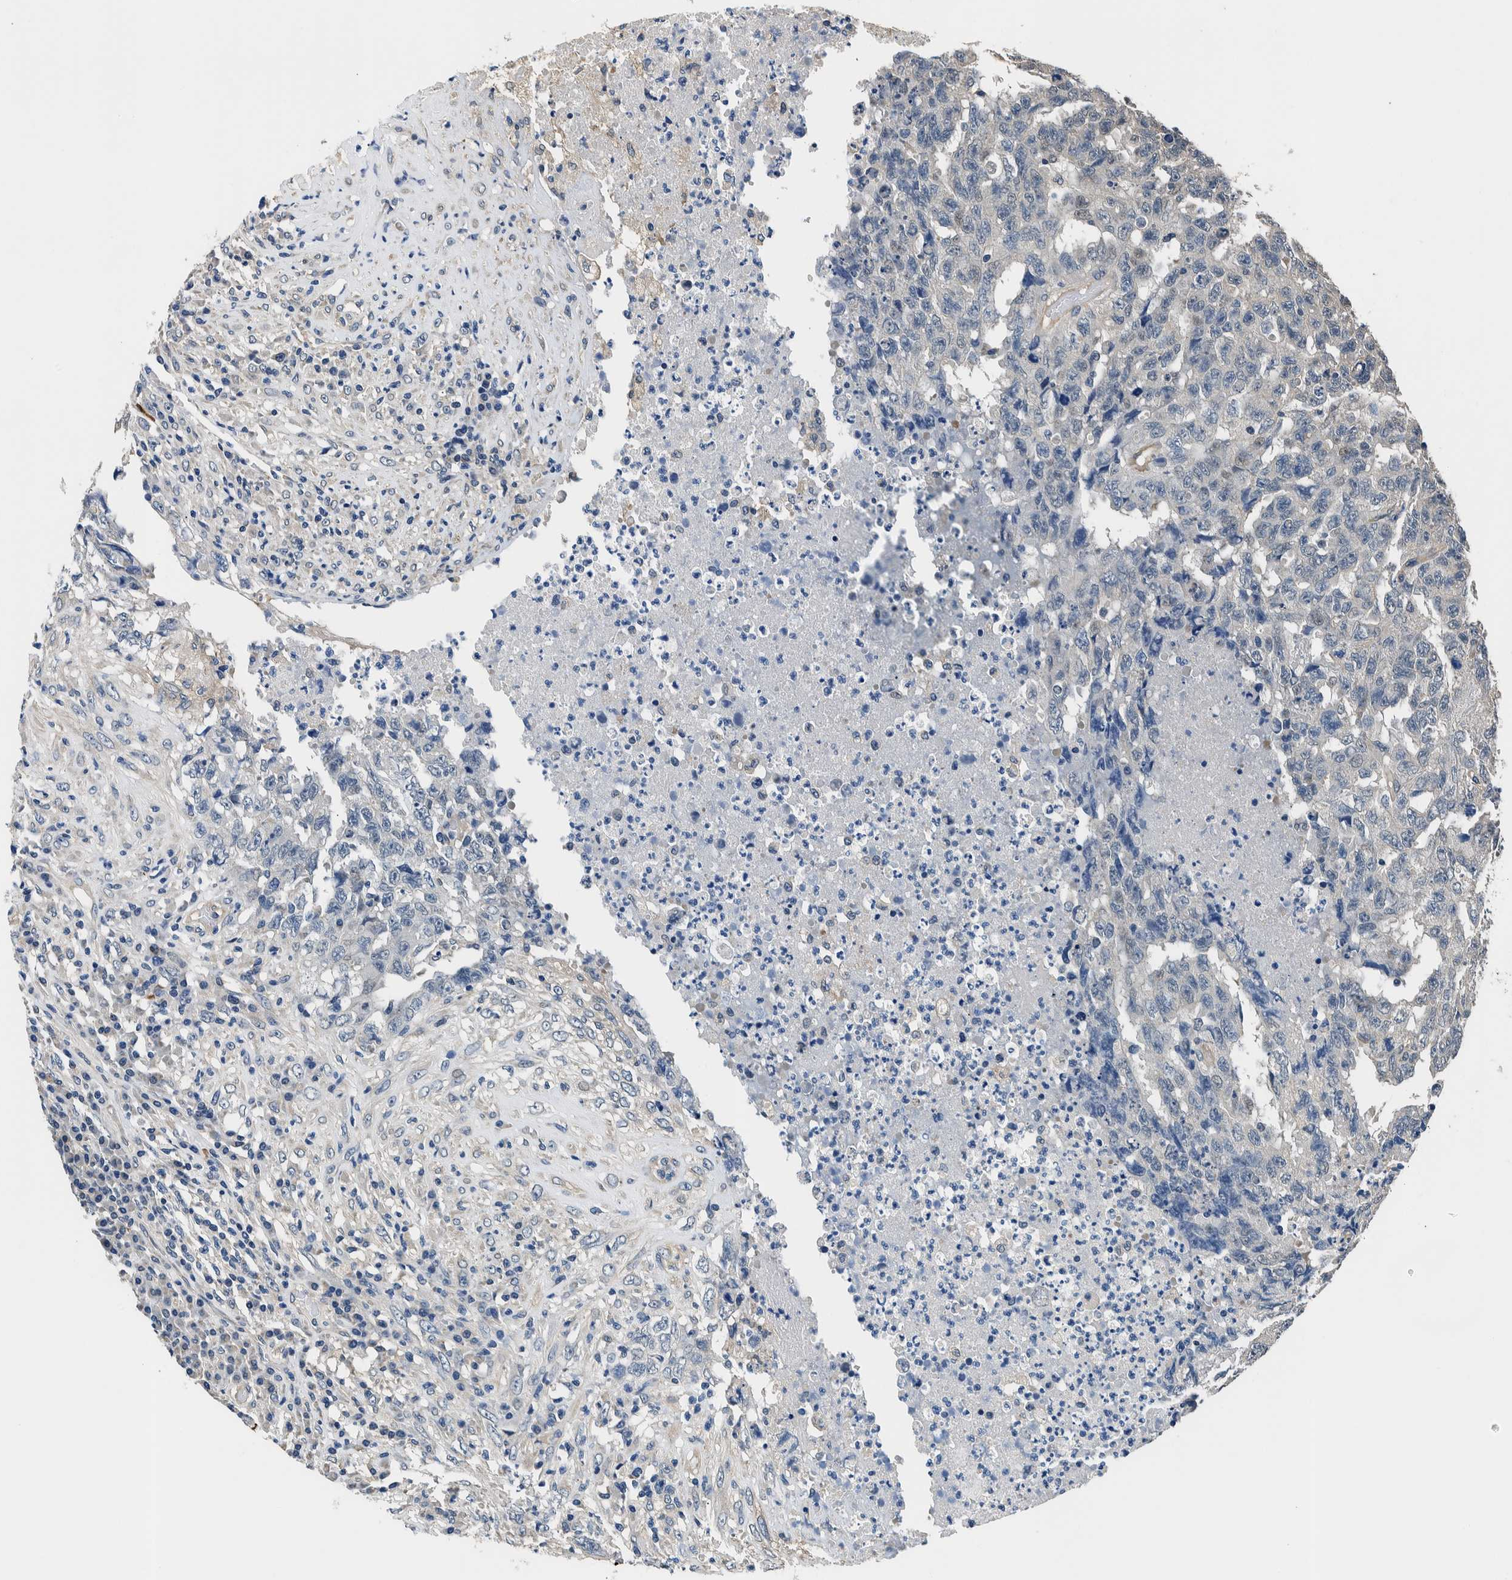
{"staining": {"intensity": "negative", "quantity": "none", "location": "none"}, "tissue": "testis cancer", "cell_type": "Tumor cells", "image_type": "cancer", "snomed": [{"axis": "morphology", "description": "Necrosis, NOS"}, {"axis": "morphology", "description": "Carcinoma, Embryonal, NOS"}, {"axis": "topography", "description": "Testis"}], "caption": "A high-resolution micrograph shows immunohistochemistry (IHC) staining of testis embryonal carcinoma, which exhibits no significant staining in tumor cells.", "gene": "NIBAN2", "patient": {"sex": "male", "age": 19}}